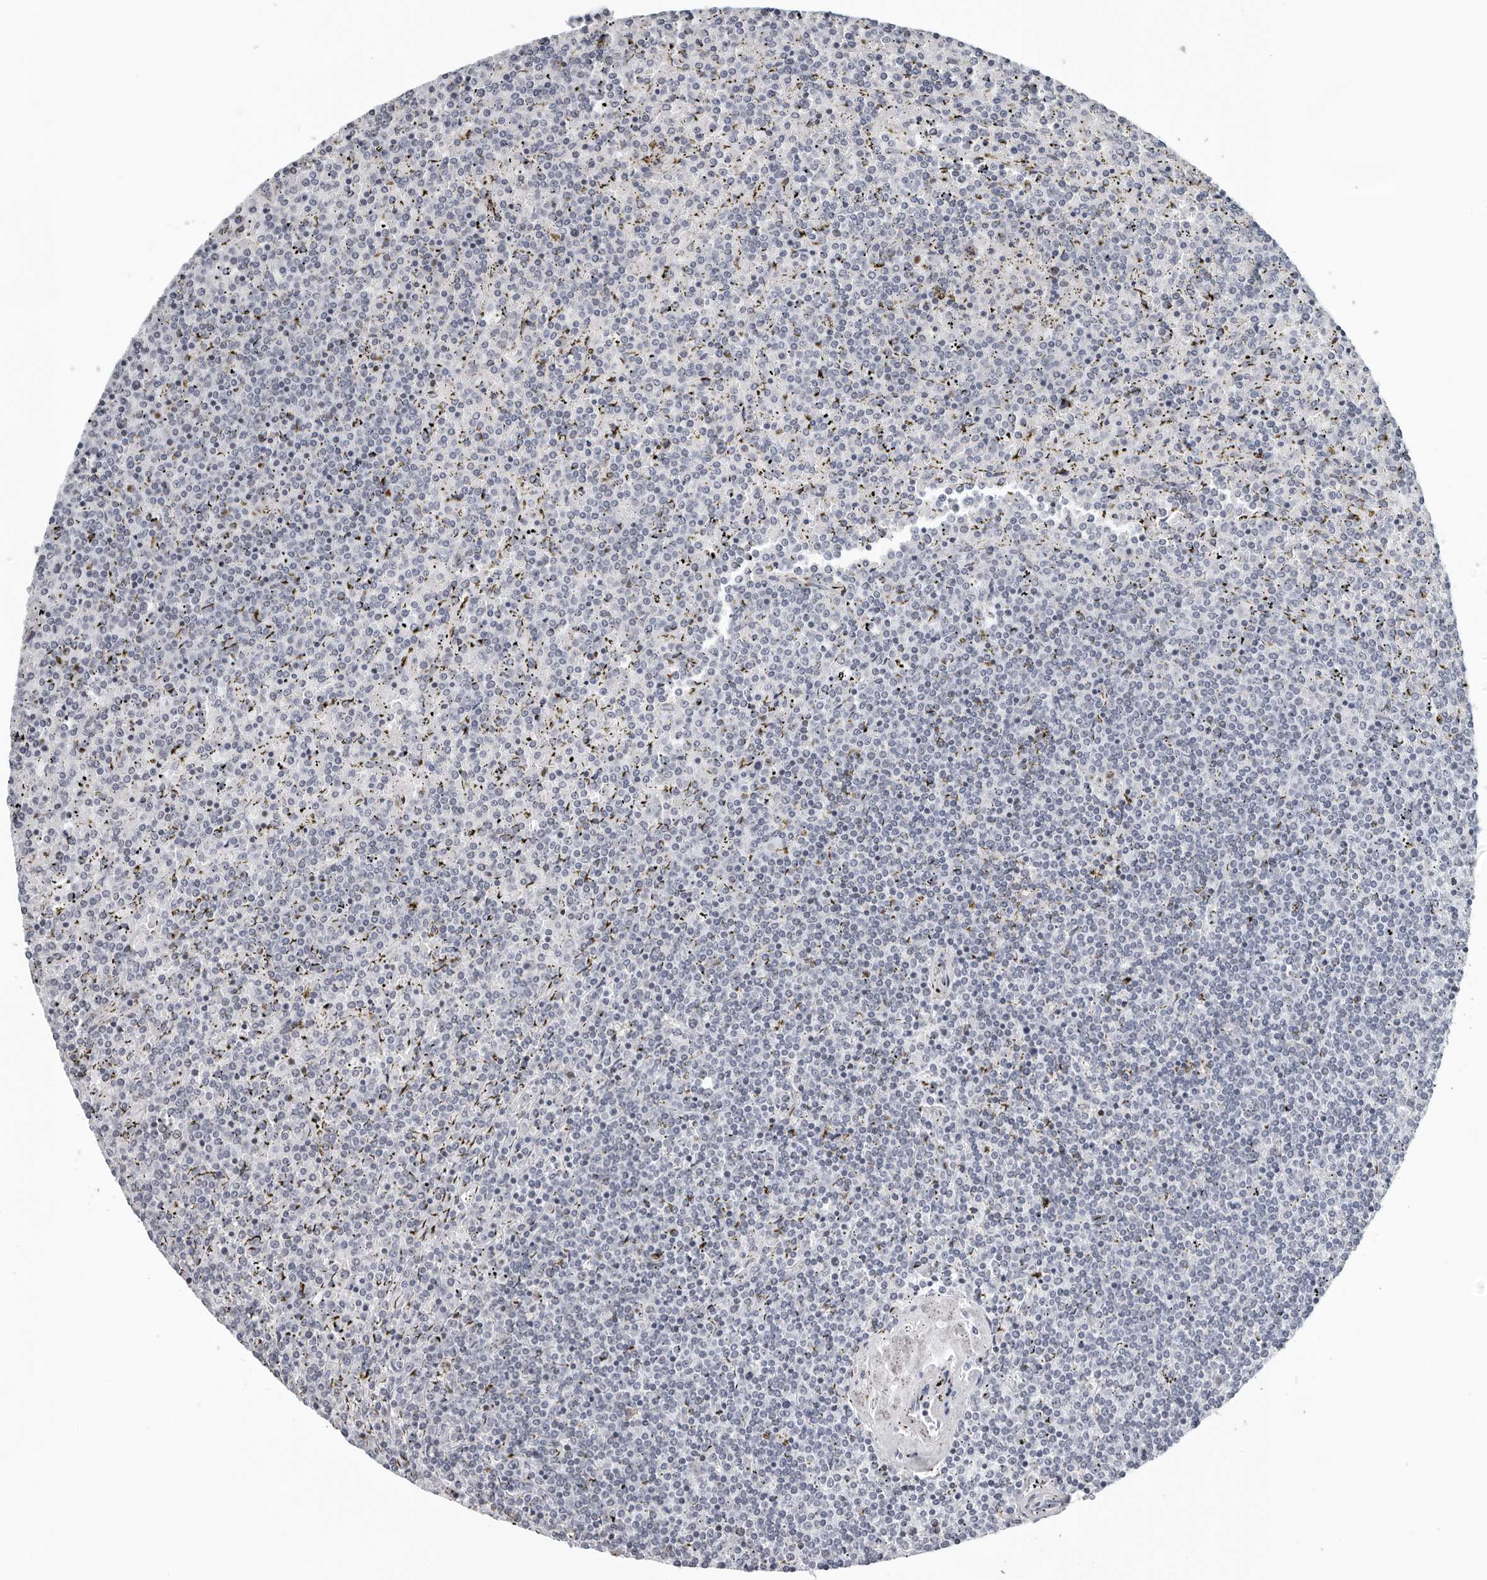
{"staining": {"intensity": "negative", "quantity": "none", "location": "none"}, "tissue": "lymphoma", "cell_type": "Tumor cells", "image_type": "cancer", "snomed": [{"axis": "morphology", "description": "Malignant lymphoma, non-Hodgkin's type, Low grade"}, {"axis": "topography", "description": "Spleen"}], "caption": "An image of human low-grade malignant lymphoma, non-Hodgkin's type is negative for staining in tumor cells. (DAB (3,3'-diaminobenzidine) IHC visualized using brightfield microscopy, high magnification).", "gene": "PPP1R42", "patient": {"sex": "female", "age": 19}}